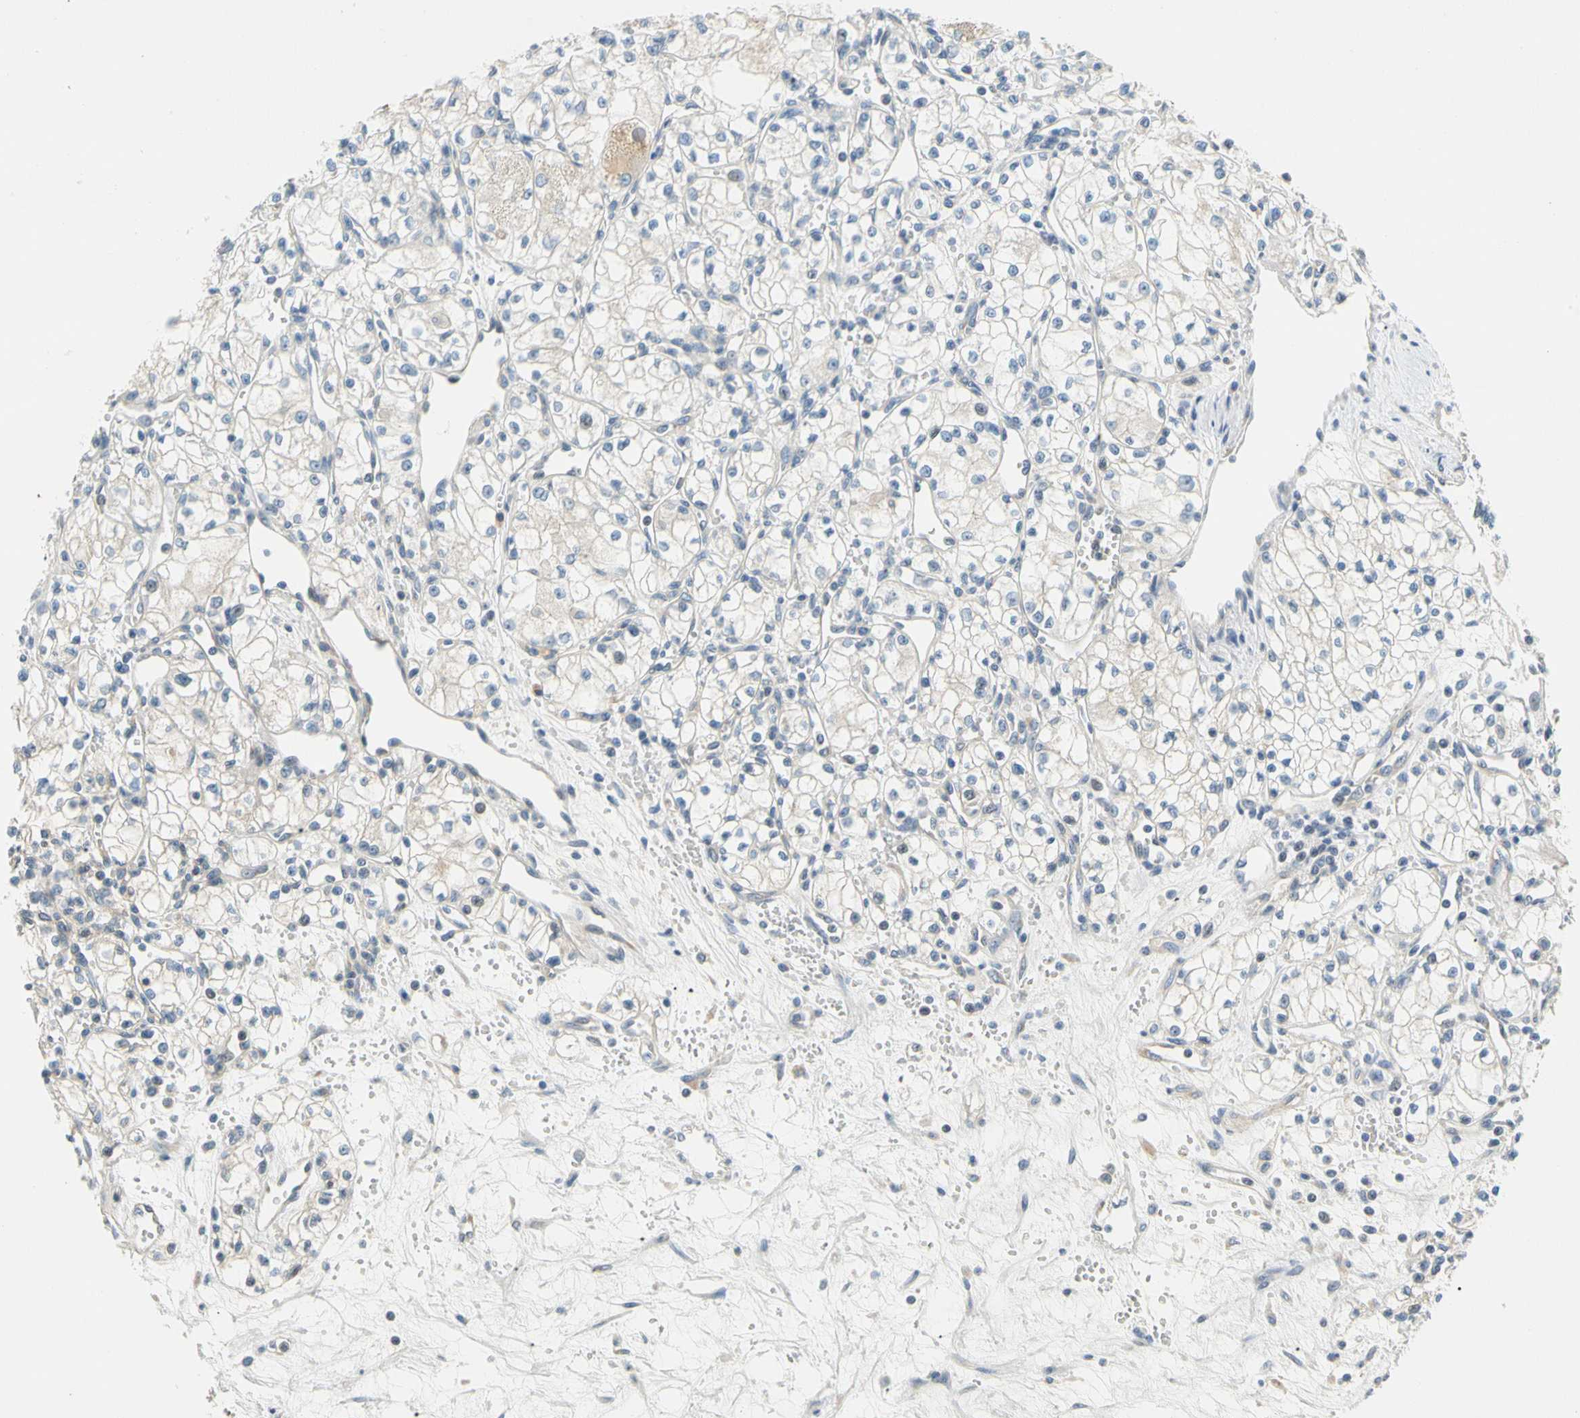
{"staining": {"intensity": "negative", "quantity": "none", "location": "none"}, "tissue": "renal cancer", "cell_type": "Tumor cells", "image_type": "cancer", "snomed": [{"axis": "morphology", "description": "Normal tissue, NOS"}, {"axis": "morphology", "description": "Adenocarcinoma, NOS"}, {"axis": "topography", "description": "Kidney"}], "caption": "An IHC micrograph of renal adenocarcinoma is shown. There is no staining in tumor cells of renal adenocarcinoma.", "gene": "LRRC47", "patient": {"sex": "male", "age": 59}}